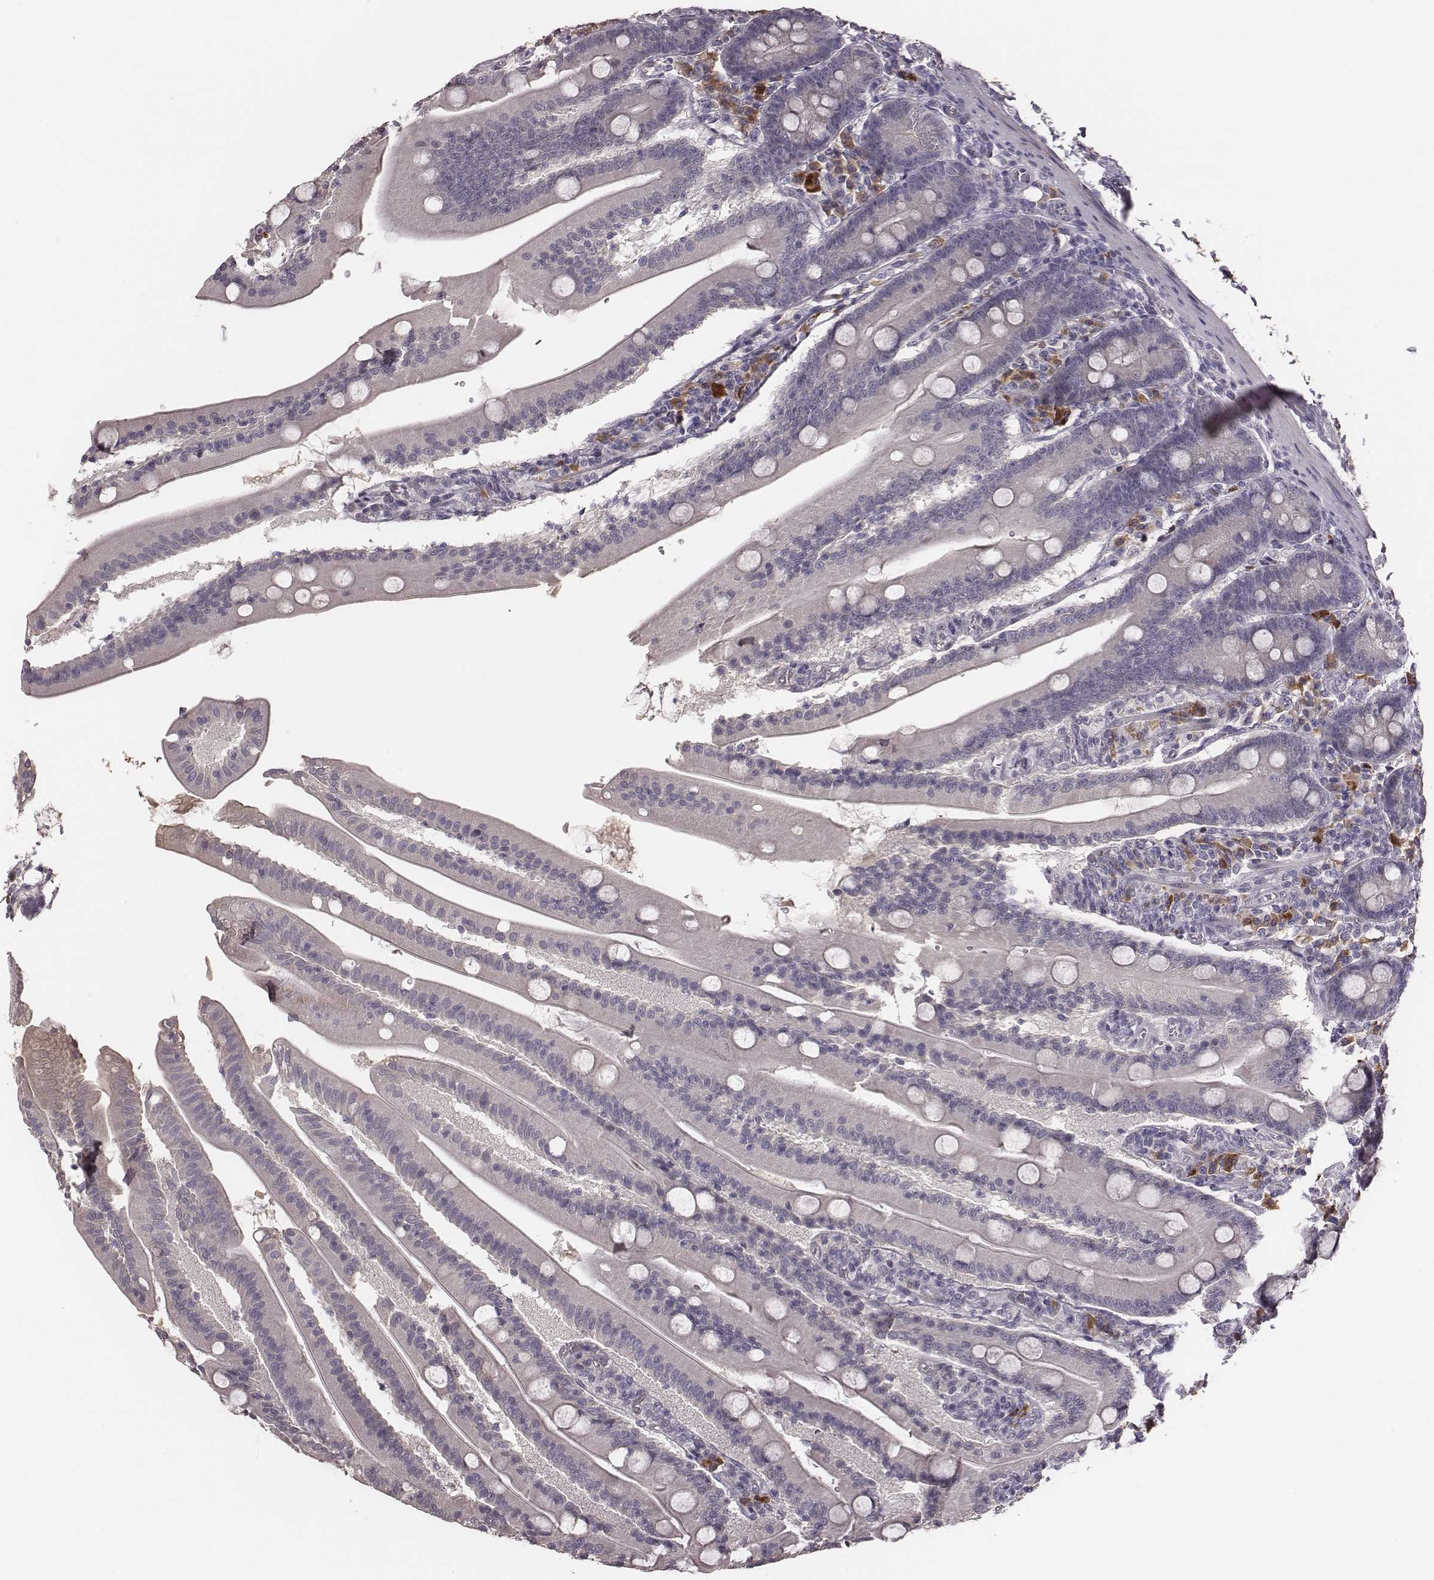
{"staining": {"intensity": "negative", "quantity": "none", "location": "none"}, "tissue": "small intestine", "cell_type": "Glandular cells", "image_type": "normal", "snomed": [{"axis": "morphology", "description": "Normal tissue, NOS"}, {"axis": "topography", "description": "Small intestine"}], "caption": "This is an IHC photomicrograph of normal human small intestine. There is no expression in glandular cells.", "gene": "SLC22A6", "patient": {"sex": "male", "age": 37}}